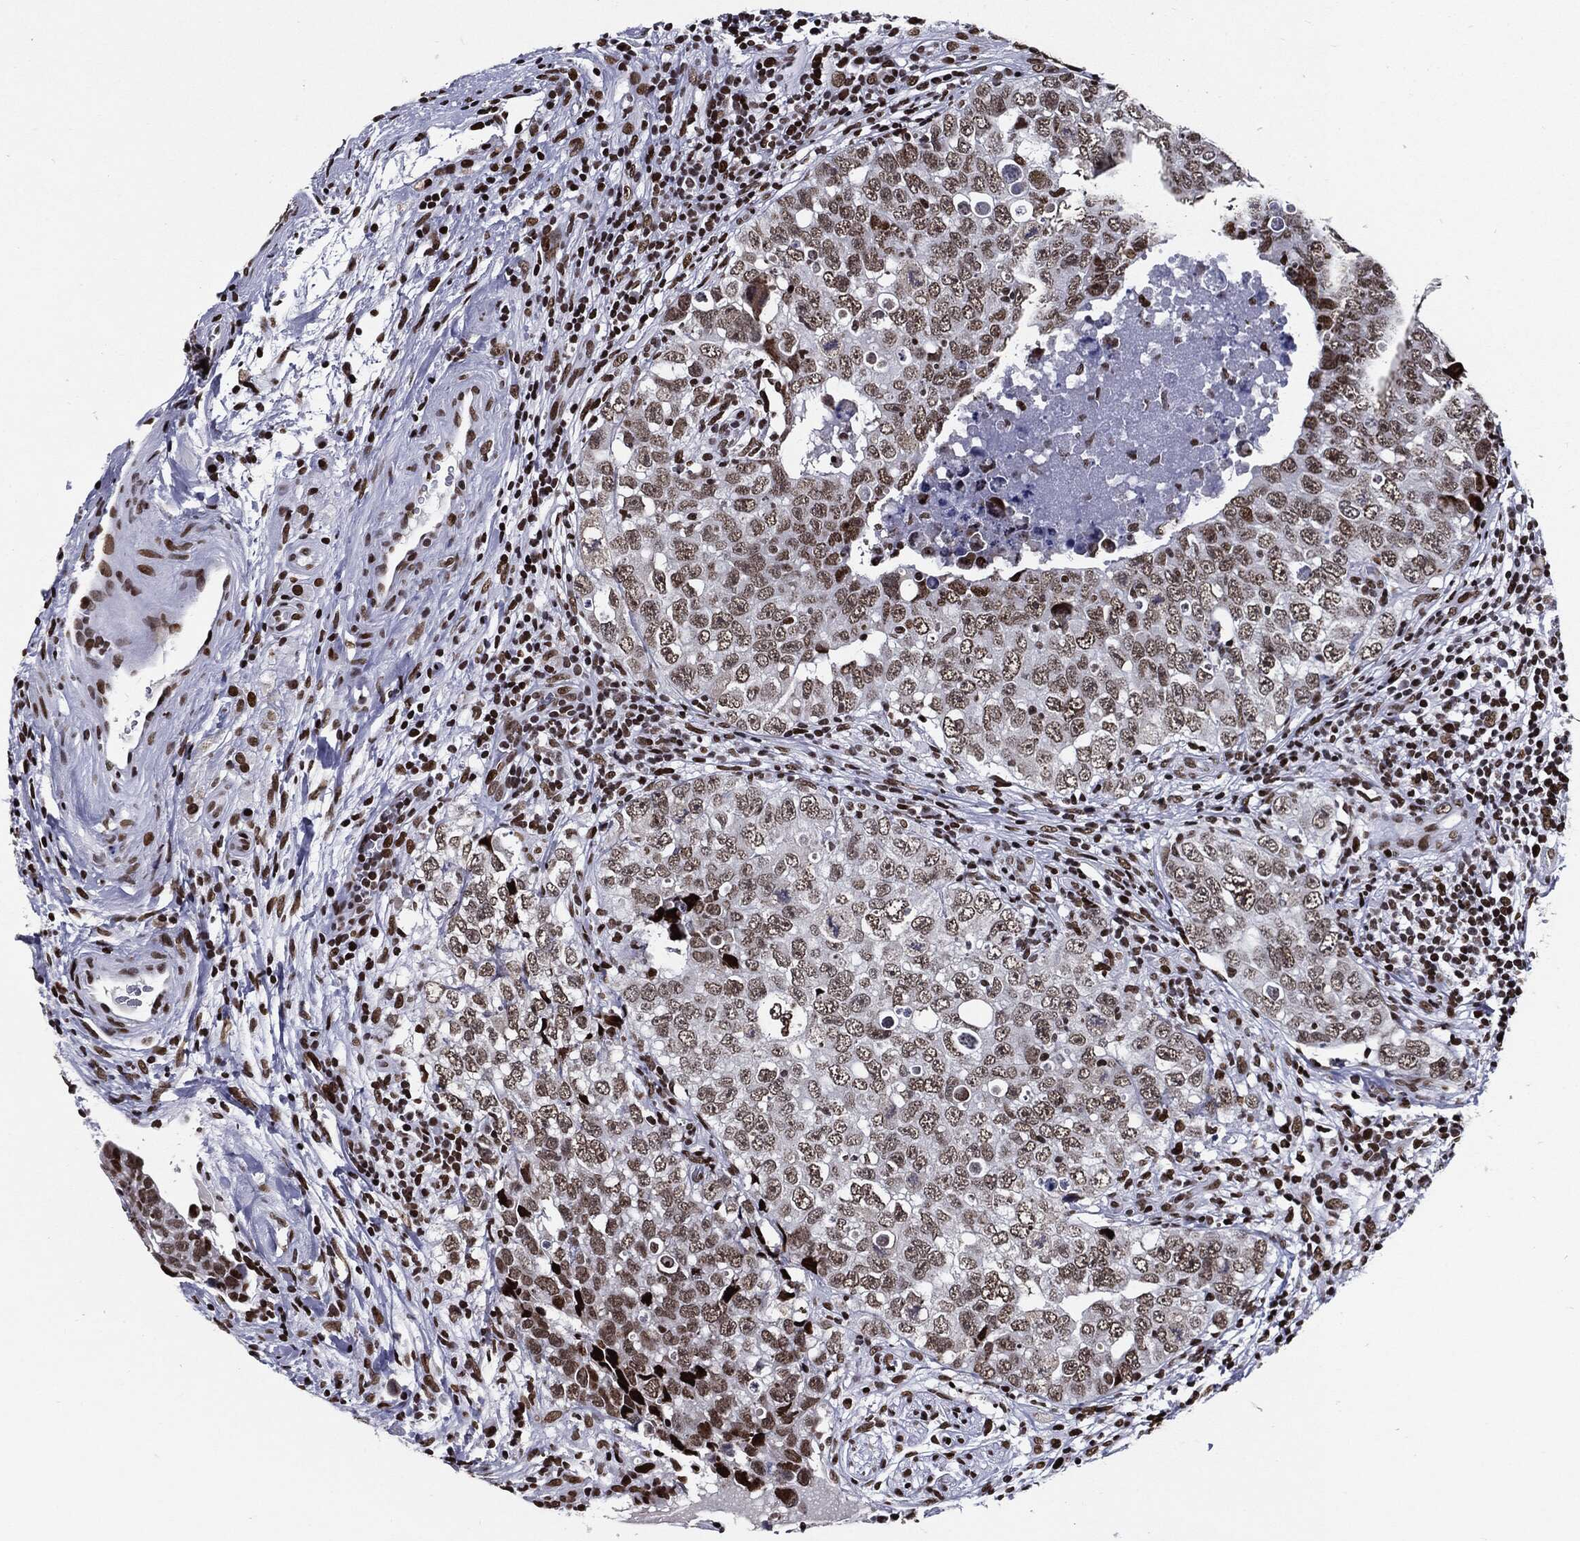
{"staining": {"intensity": "strong", "quantity": "<25%", "location": "nuclear"}, "tissue": "testis cancer", "cell_type": "Tumor cells", "image_type": "cancer", "snomed": [{"axis": "morphology", "description": "Seminoma, NOS"}, {"axis": "topography", "description": "Testis"}], "caption": "Protein positivity by immunohistochemistry (IHC) shows strong nuclear staining in about <25% of tumor cells in testis seminoma.", "gene": "ZFP91", "patient": {"sex": "male", "age": 34}}